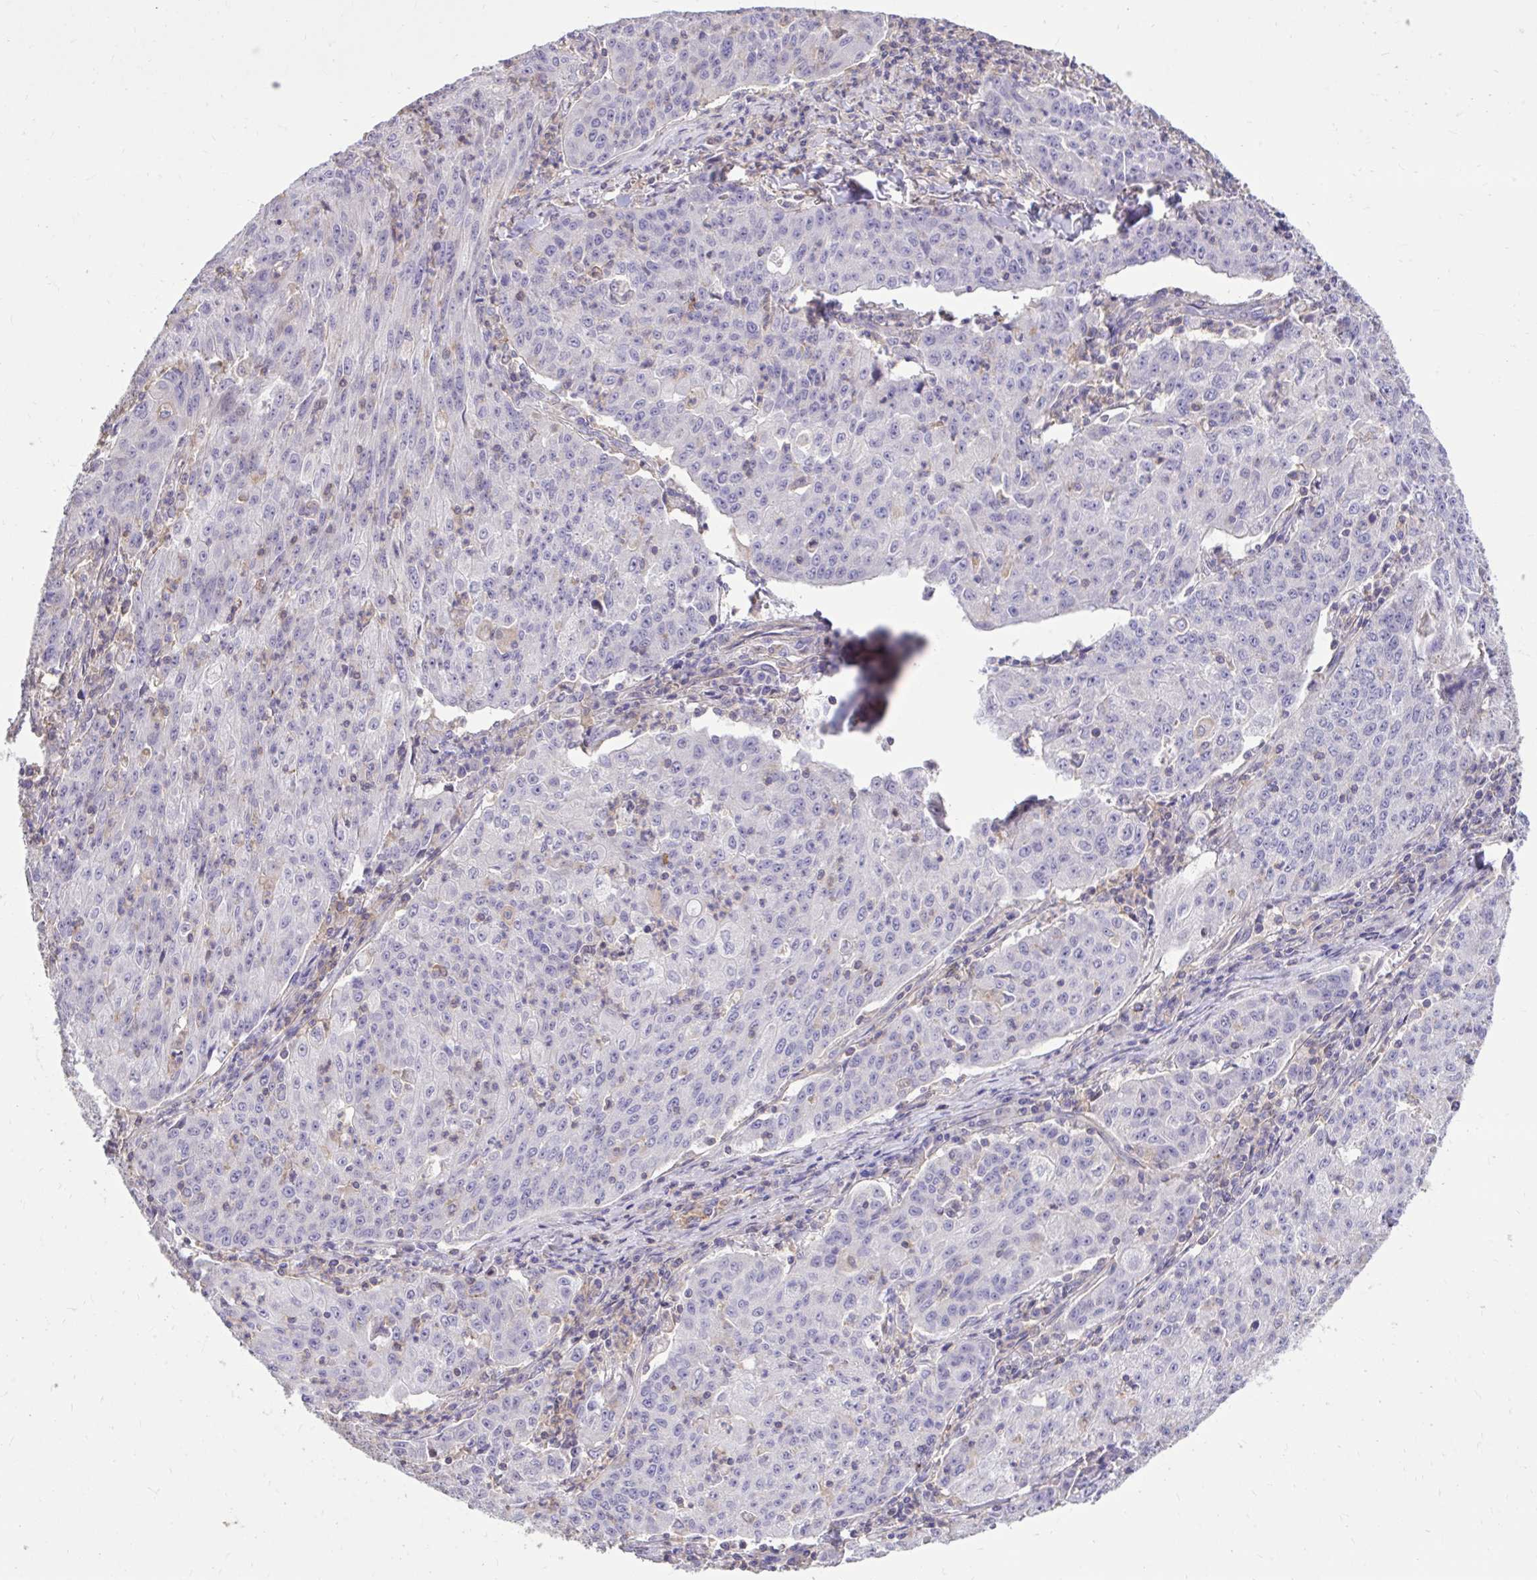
{"staining": {"intensity": "negative", "quantity": "none", "location": "none"}, "tissue": "lung cancer", "cell_type": "Tumor cells", "image_type": "cancer", "snomed": [{"axis": "morphology", "description": "Squamous cell carcinoma, NOS"}, {"axis": "morphology", "description": "Squamous cell carcinoma, metastatic, NOS"}, {"axis": "topography", "description": "Bronchus"}, {"axis": "topography", "description": "Lung"}], "caption": "Immunohistochemistry (IHC) micrograph of human lung cancer (squamous cell carcinoma) stained for a protein (brown), which displays no expression in tumor cells. Nuclei are stained in blue.", "gene": "IGFL2", "patient": {"sex": "male", "age": 62}}